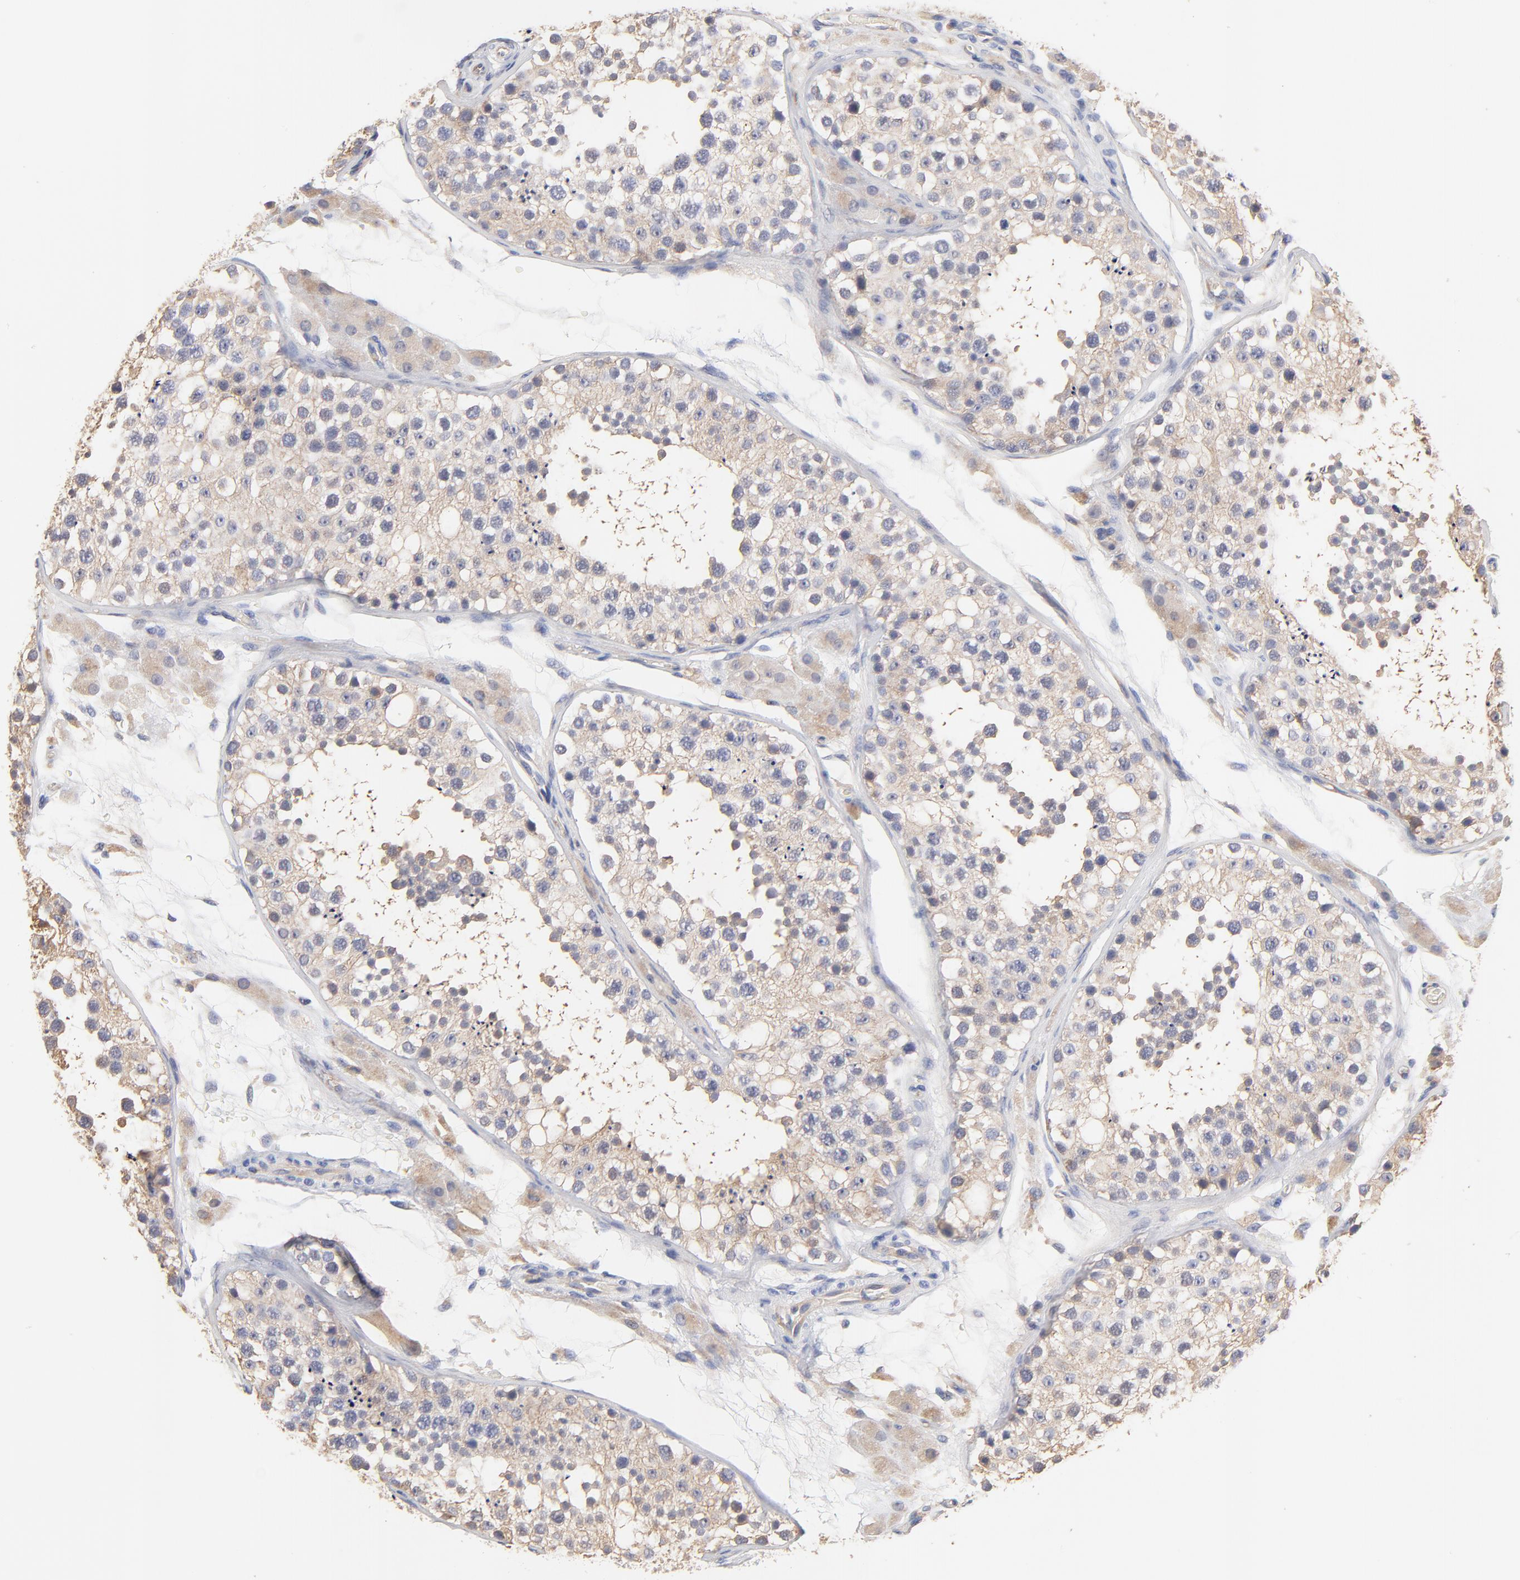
{"staining": {"intensity": "moderate", "quantity": ">75%", "location": "cytoplasmic/membranous"}, "tissue": "testis", "cell_type": "Cells in seminiferous ducts", "image_type": "normal", "snomed": [{"axis": "morphology", "description": "Normal tissue, NOS"}, {"axis": "topography", "description": "Testis"}], "caption": "This is a photomicrograph of immunohistochemistry staining of unremarkable testis, which shows moderate positivity in the cytoplasmic/membranous of cells in seminiferous ducts.", "gene": "FBXL2", "patient": {"sex": "male", "age": 26}}